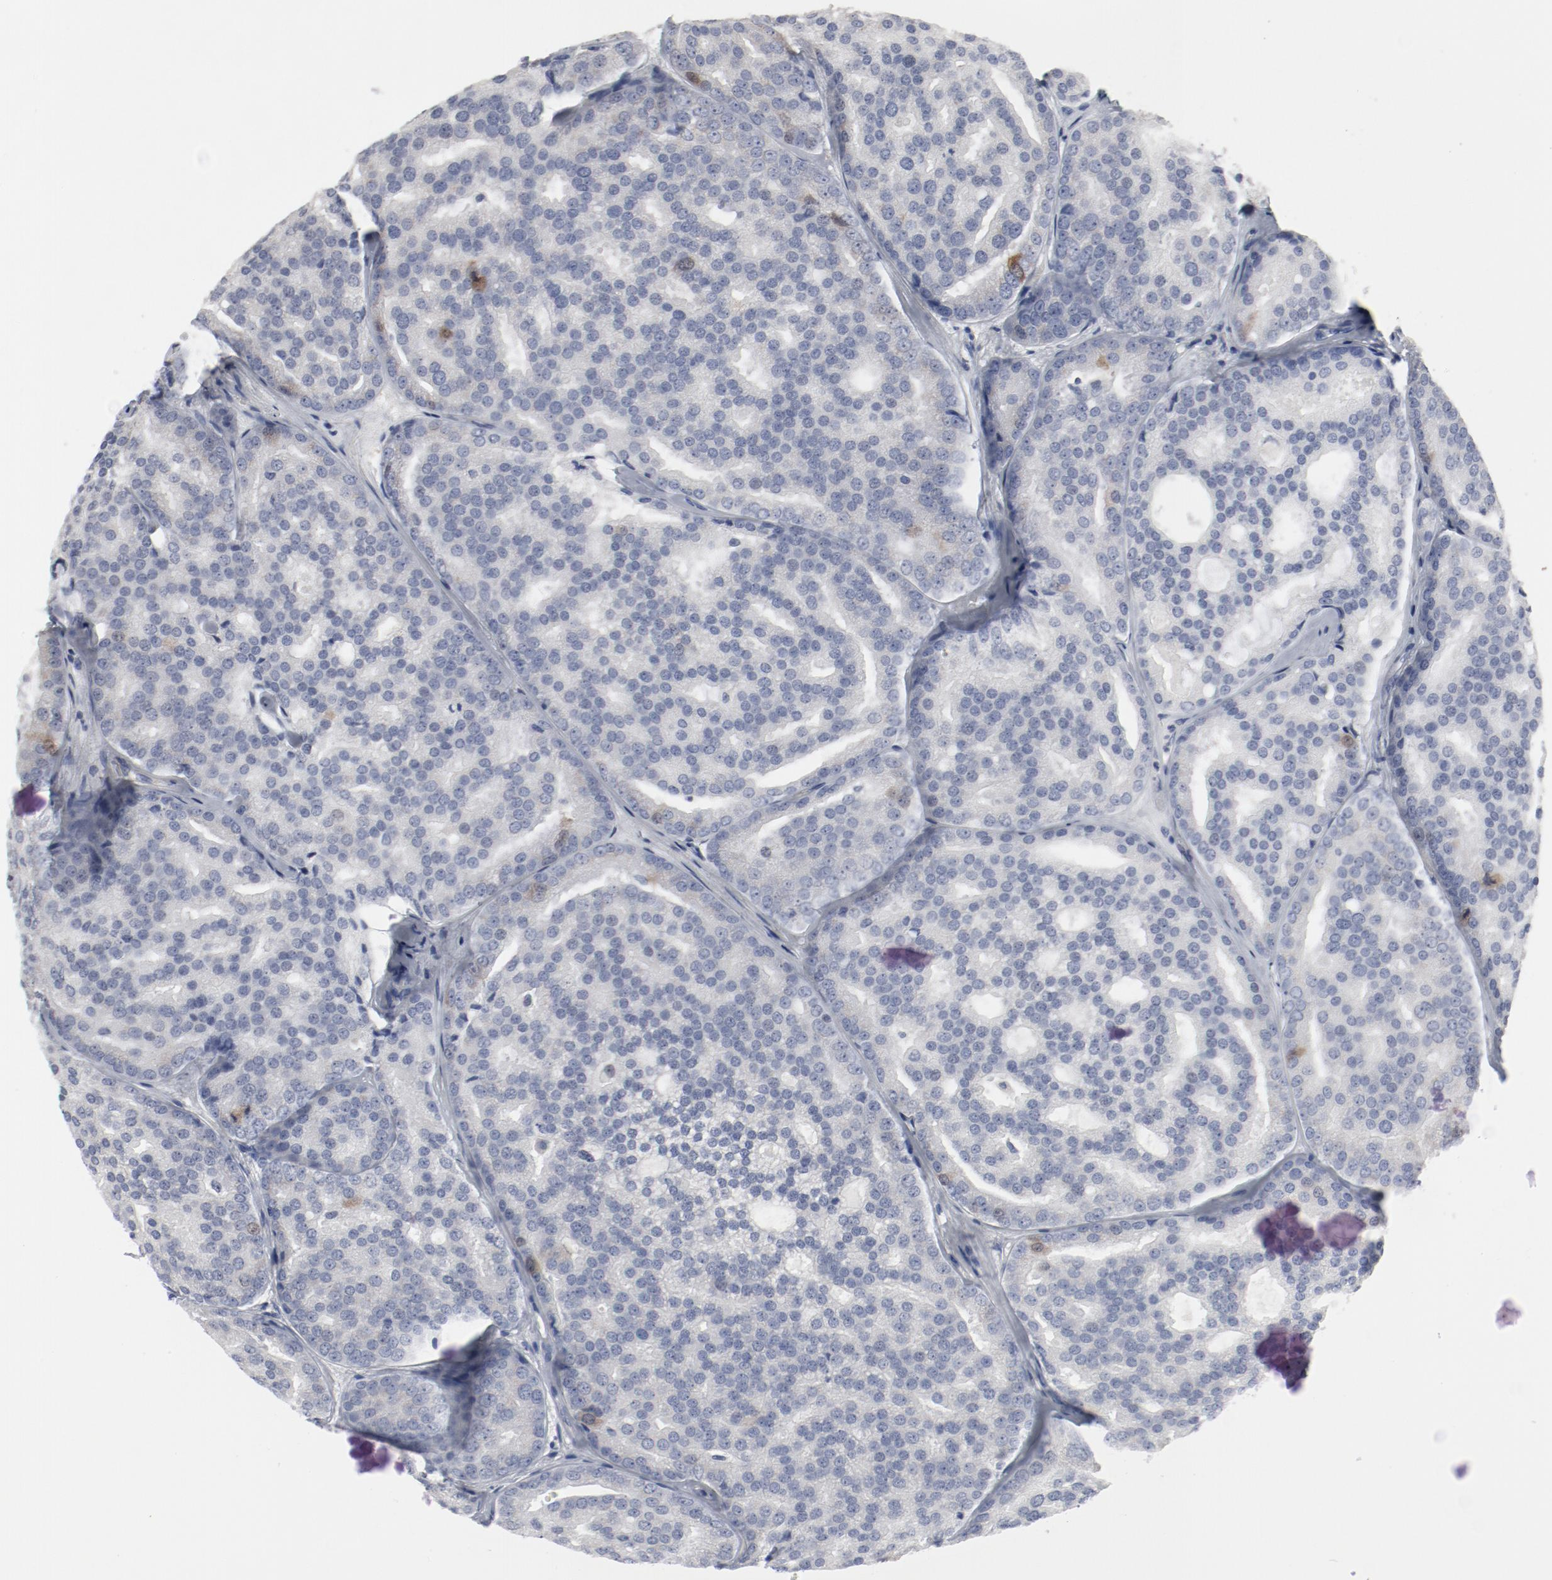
{"staining": {"intensity": "moderate", "quantity": "<25%", "location": "cytoplasmic/membranous,nuclear"}, "tissue": "prostate cancer", "cell_type": "Tumor cells", "image_type": "cancer", "snomed": [{"axis": "morphology", "description": "Adenocarcinoma, High grade"}, {"axis": "topography", "description": "Prostate"}], "caption": "The photomicrograph shows staining of adenocarcinoma (high-grade) (prostate), revealing moderate cytoplasmic/membranous and nuclear protein staining (brown color) within tumor cells.", "gene": "CDK1", "patient": {"sex": "male", "age": 64}}